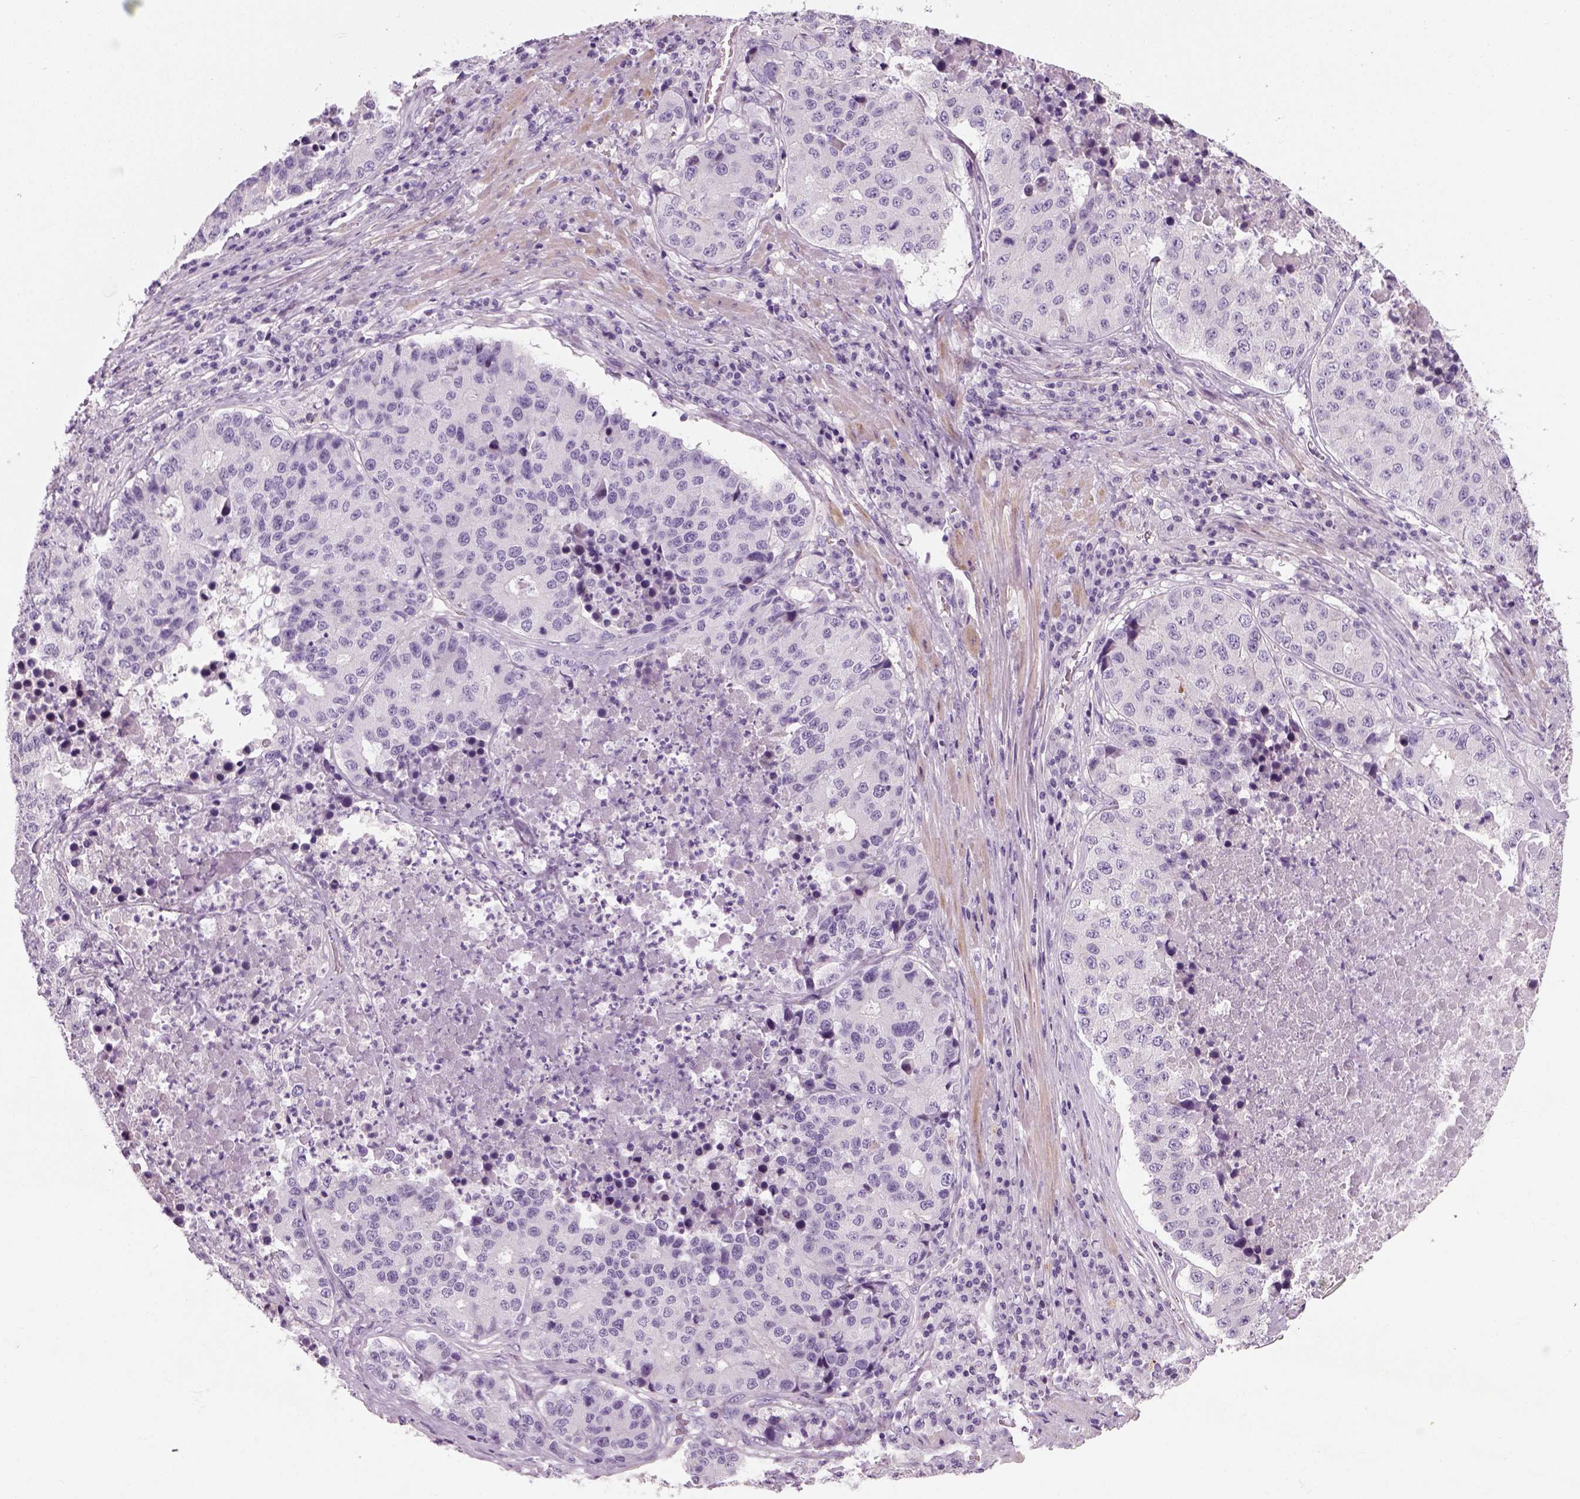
{"staining": {"intensity": "negative", "quantity": "none", "location": "none"}, "tissue": "stomach cancer", "cell_type": "Tumor cells", "image_type": "cancer", "snomed": [{"axis": "morphology", "description": "Adenocarcinoma, NOS"}, {"axis": "topography", "description": "Stomach"}], "caption": "IHC photomicrograph of neoplastic tissue: human stomach cancer (adenocarcinoma) stained with DAB exhibits no significant protein staining in tumor cells. (Brightfield microscopy of DAB (3,3'-diaminobenzidine) IHC at high magnification).", "gene": "ELOVL3", "patient": {"sex": "male", "age": 71}}